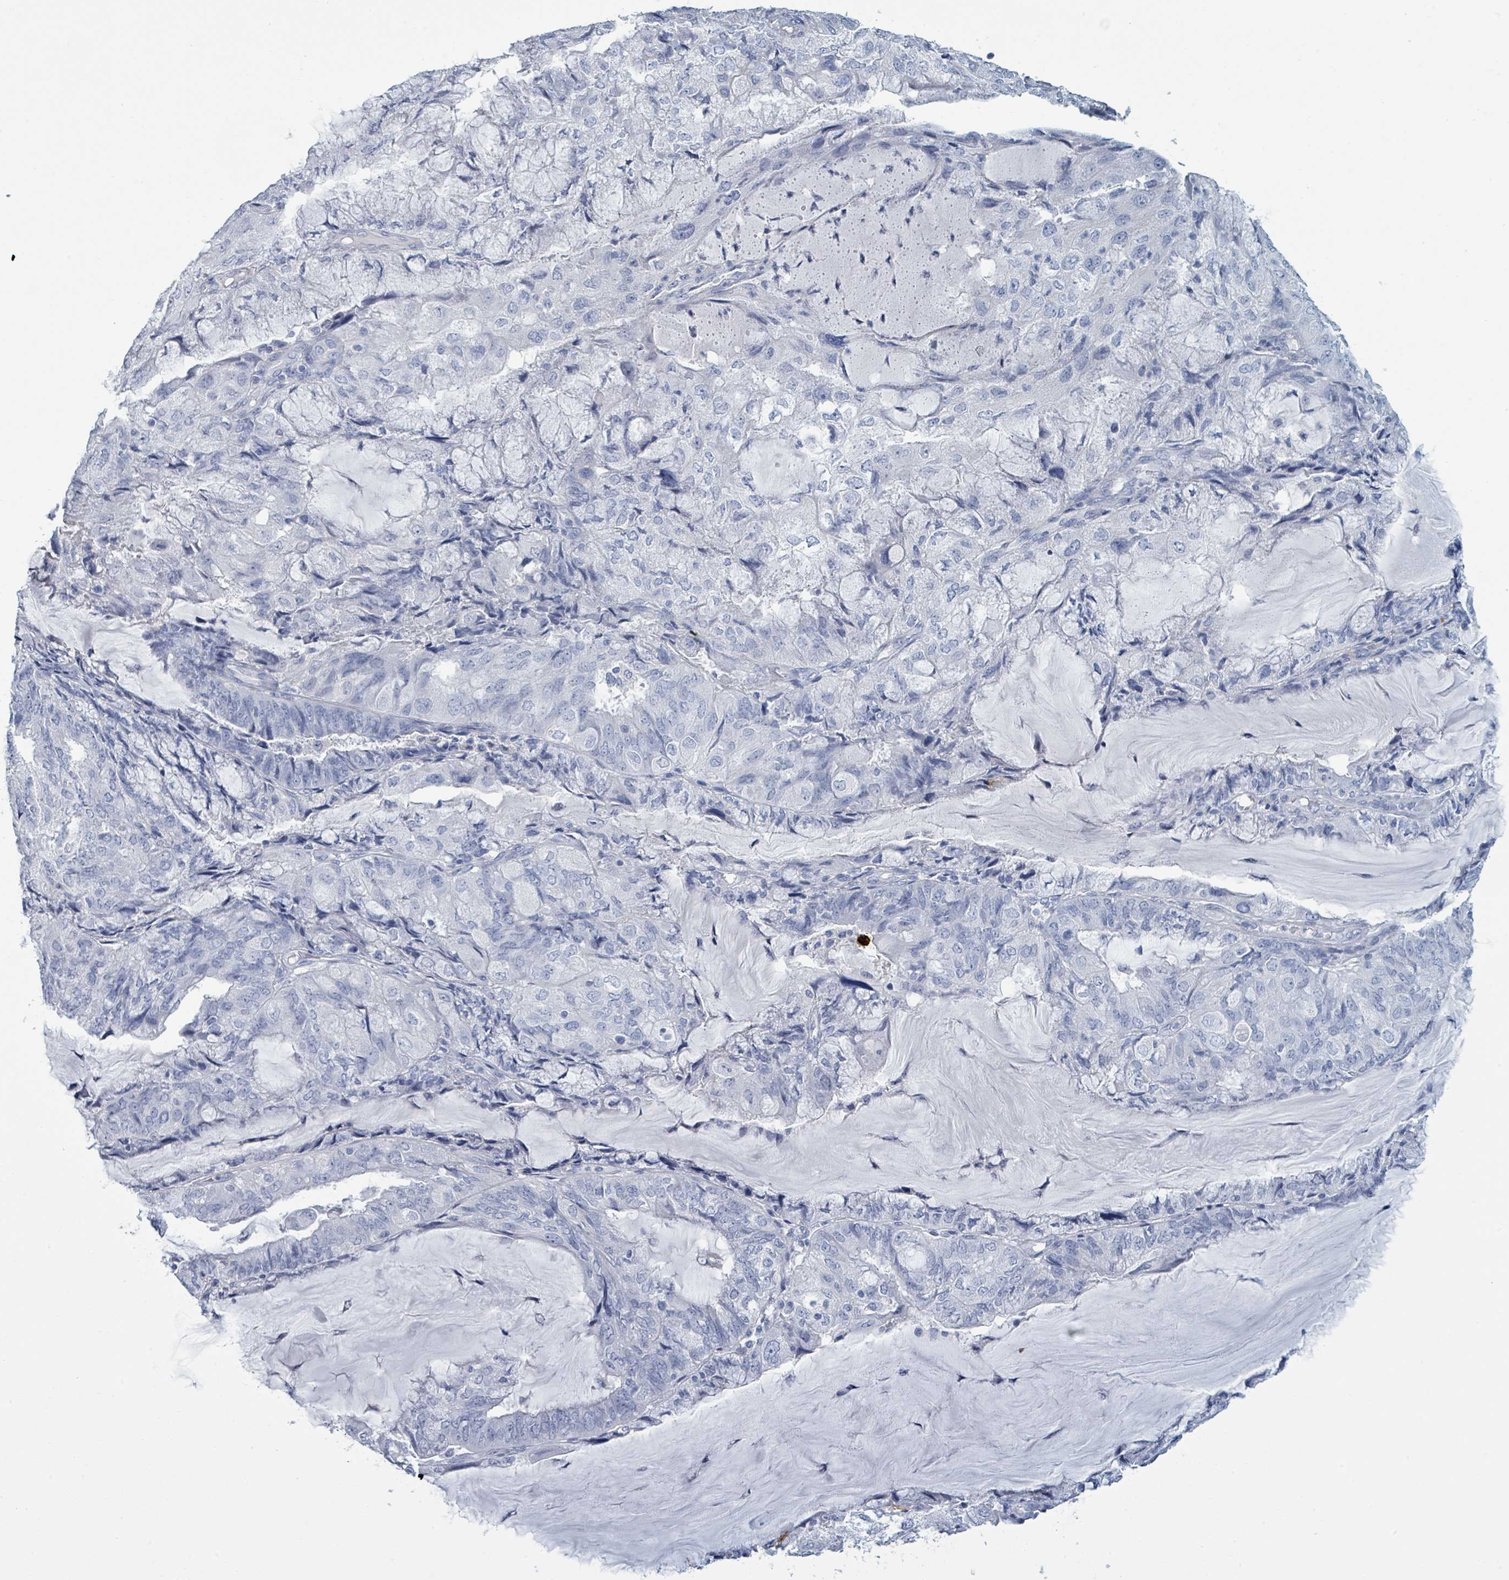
{"staining": {"intensity": "negative", "quantity": "none", "location": "none"}, "tissue": "endometrial cancer", "cell_type": "Tumor cells", "image_type": "cancer", "snomed": [{"axis": "morphology", "description": "Adenocarcinoma, NOS"}, {"axis": "topography", "description": "Endometrium"}], "caption": "This is an immunohistochemistry photomicrograph of human endometrial cancer (adenocarcinoma). There is no expression in tumor cells.", "gene": "VPS13D", "patient": {"sex": "female", "age": 81}}